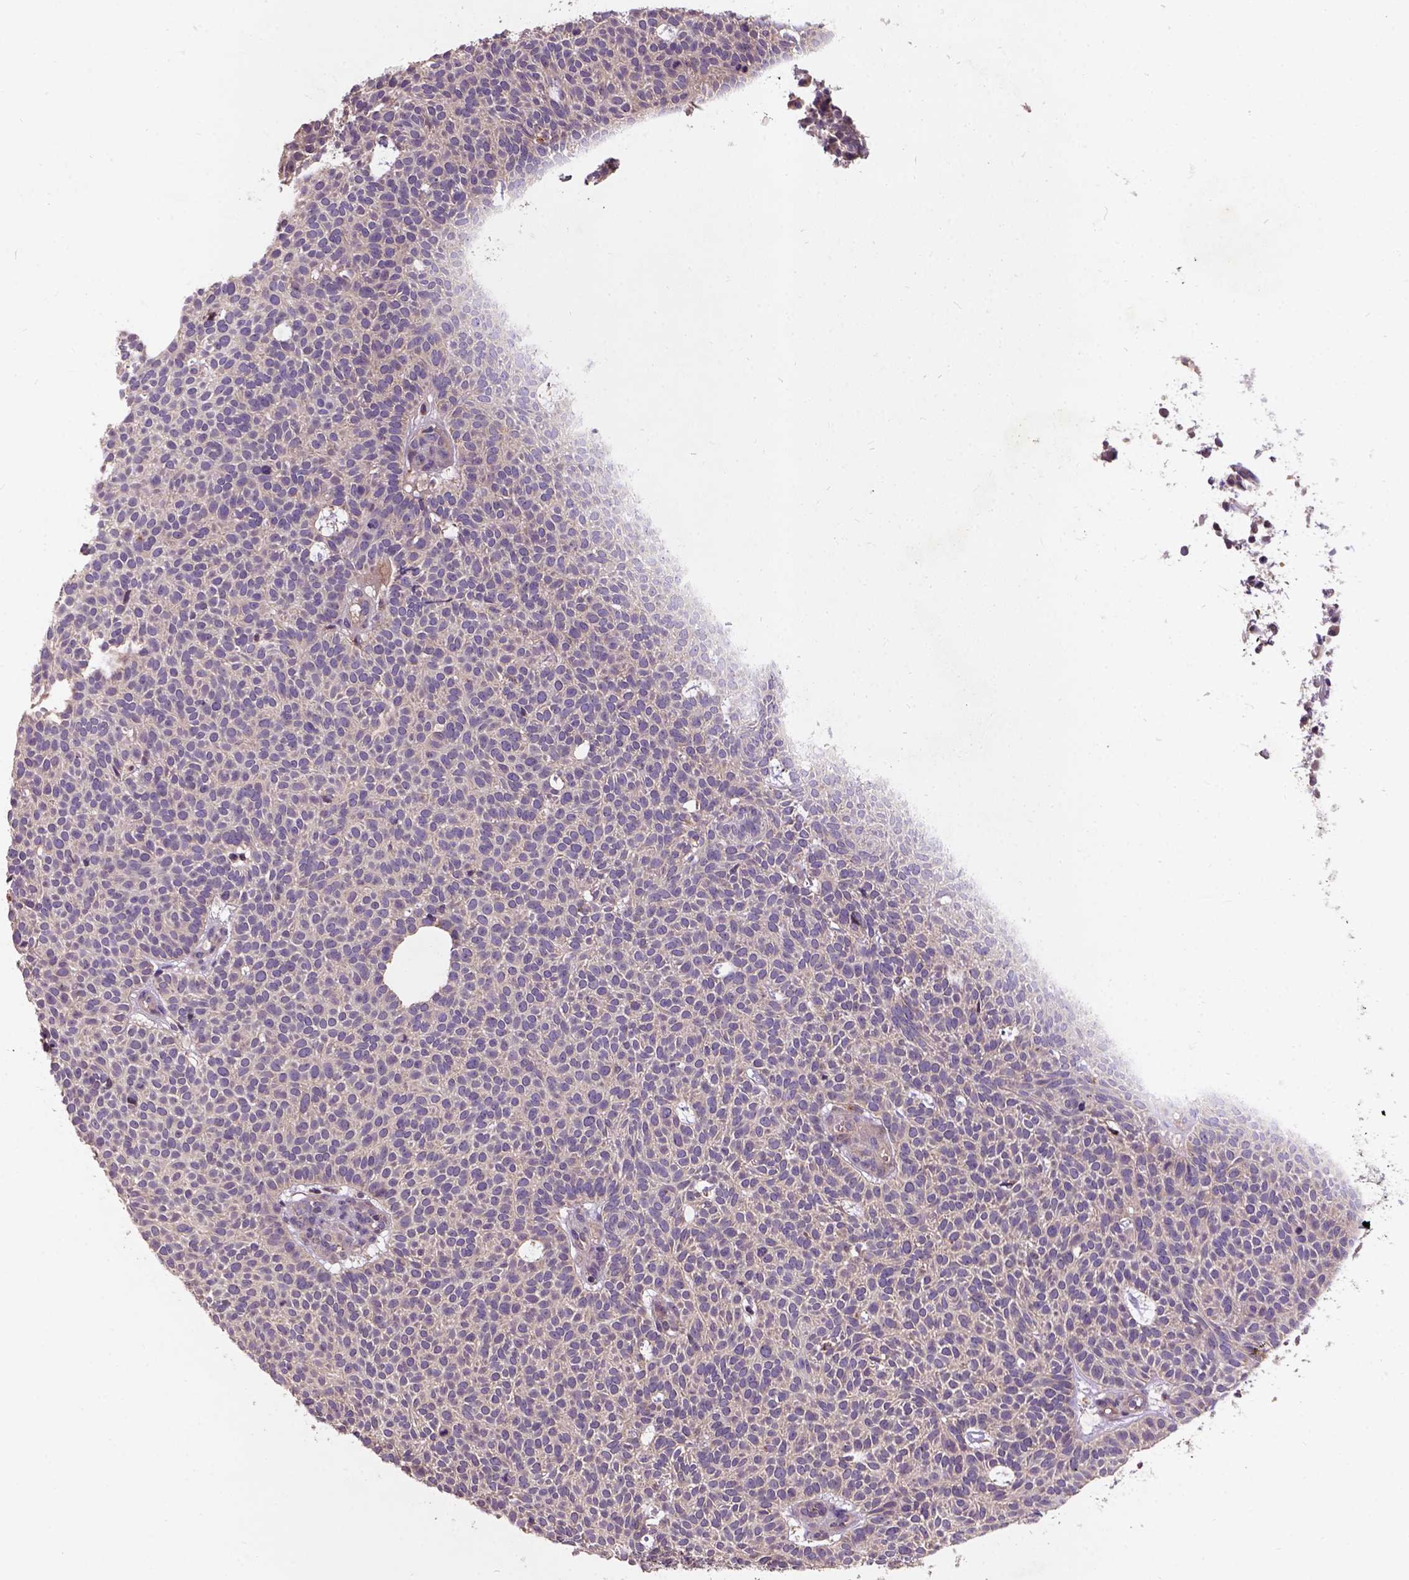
{"staining": {"intensity": "negative", "quantity": "none", "location": "none"}, "tissue": "skin cancer", "cell_type": "Tumor cells", "image_type": "cancer", "snomed": [{"axis": "morphology", "description": "Squamous cell carcinoma, NOS"}, {"axis": "topography", "description": "Skin"}], "caption": "Immunohistochemistry (IHC) histopathology image of neoplastic tissue: human skin cancer (squamous cell carcinoma) stained with DAB shows no significant protein positivity in tumor cells.", "gene": "KBTBD8", "patient": {"sex": "female", "age": 90}}